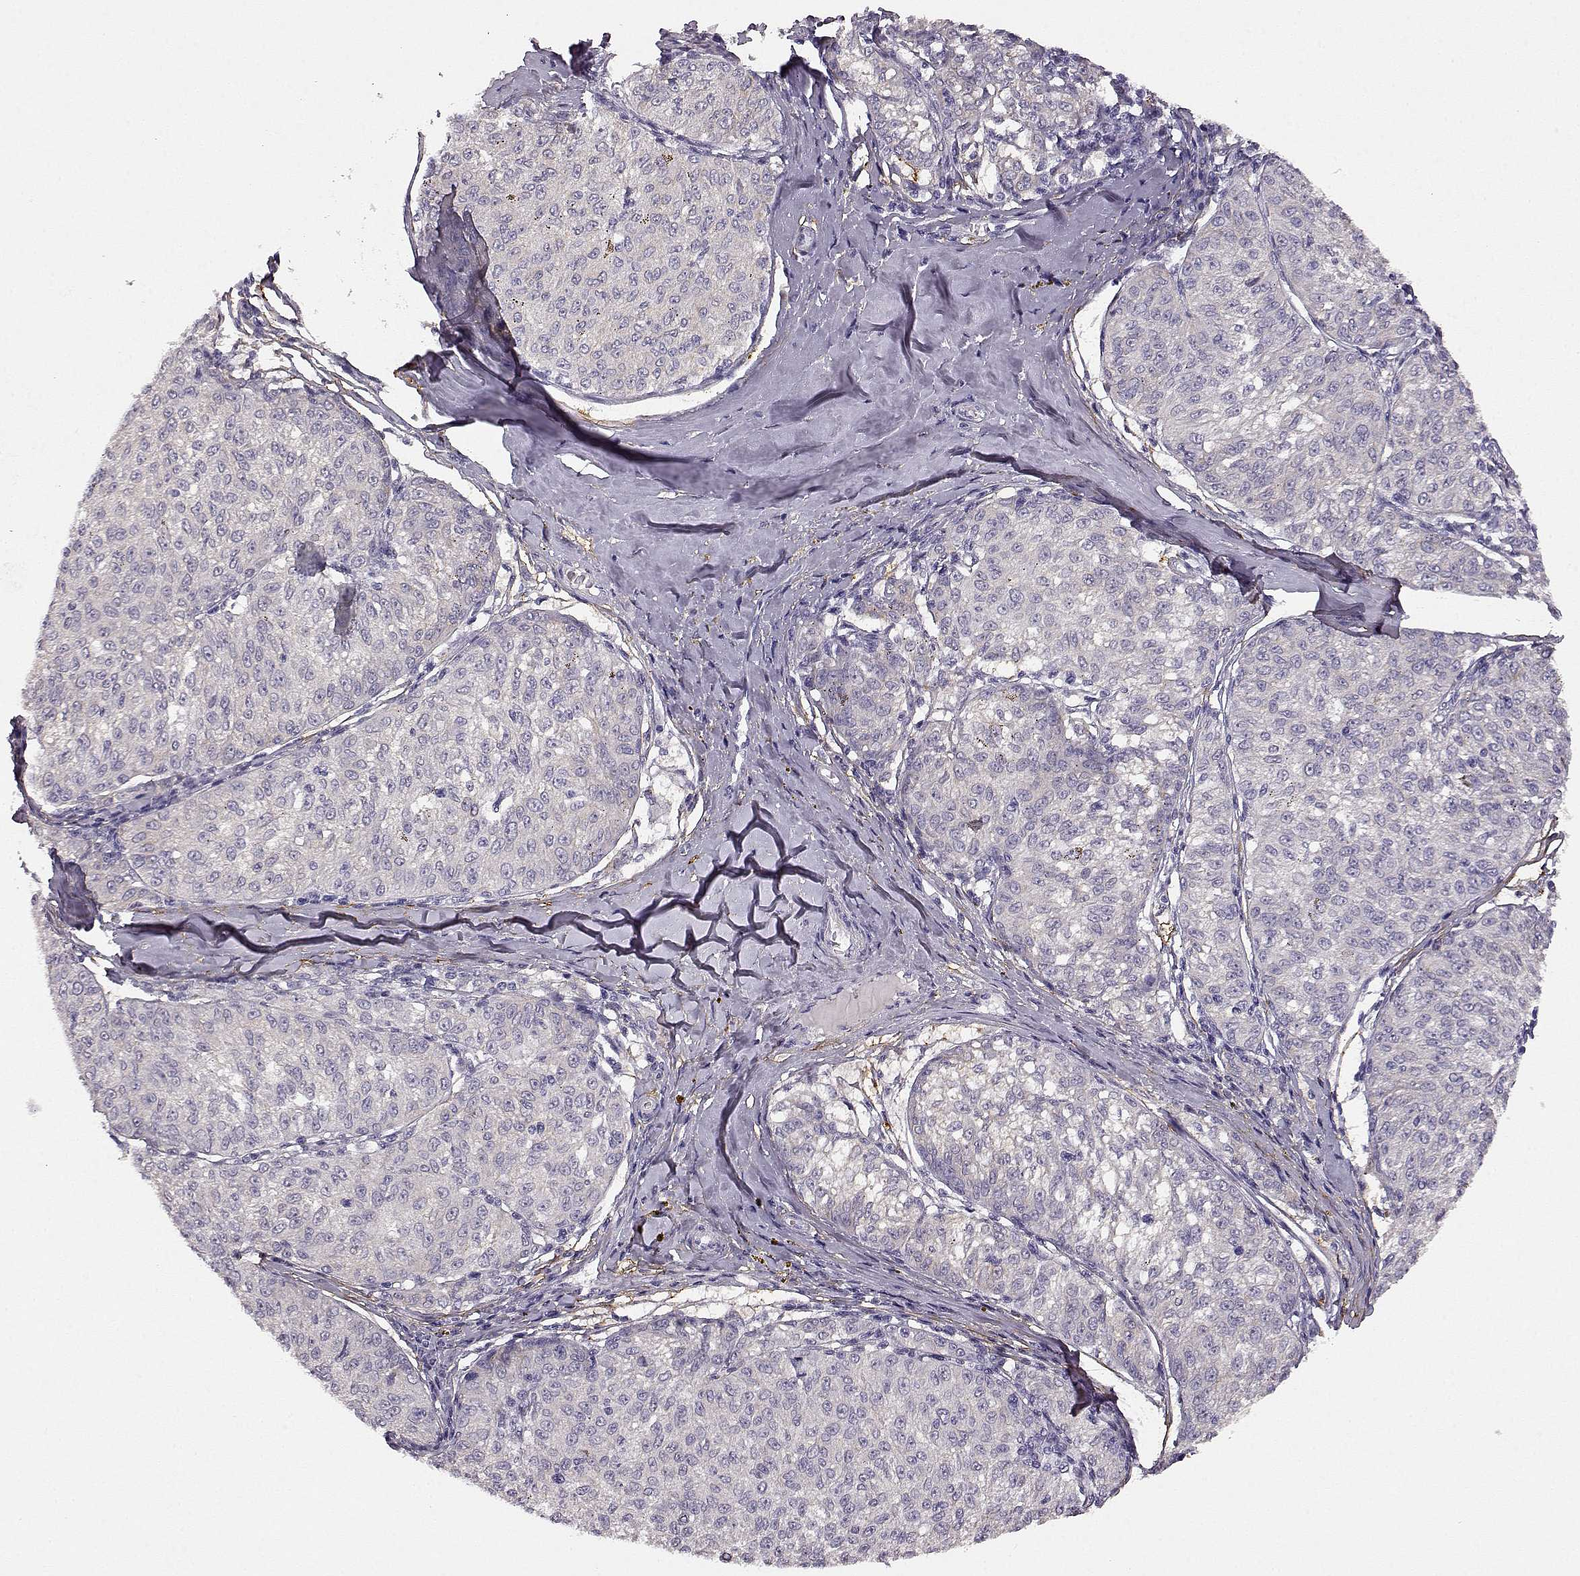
{"staining": {"intensity": "negative", "quantity": "none", "location": "none"}, "tissue": "melanoma", "cell_type": "Tumor cells", "image_type": "cancer", "snomed": [{"axis": "morphology", "description": "Malignant melanoma, NOS"}, {"axis": "topography", "description": "Skin"}], "caption": "DAB immunohistochemical staining of malignant melanoma reveals no significant positivity in tumor cells. (Stains: DAB immunohistochemistry with hematoxylin counter stain, Microscopy: brightfield microscopy at high magnification).", "gene": "TRIM69", "patient": {"sex": "female", "age": 72}}